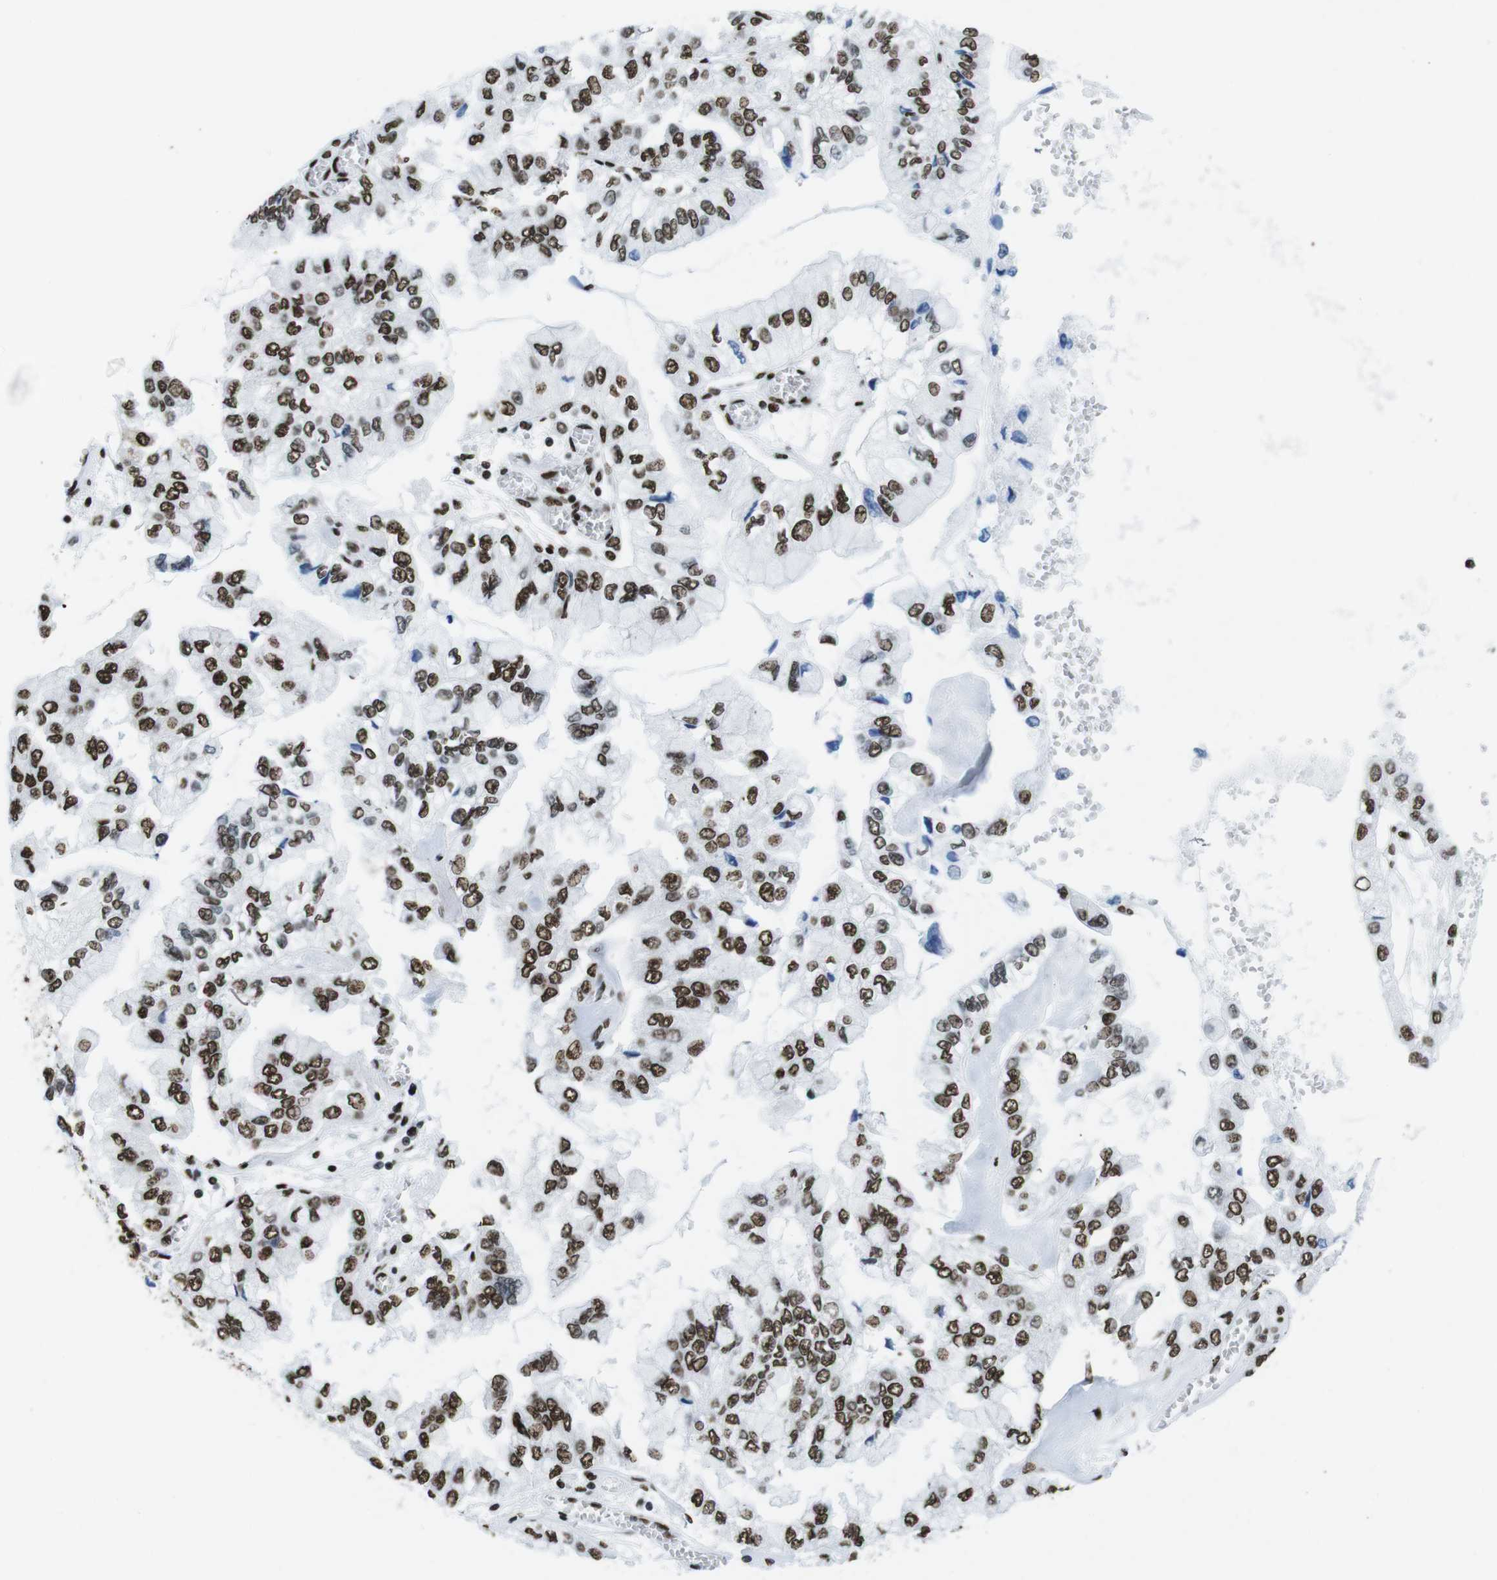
{"staining": {"intensity": "strong", "quantity": ">75%", "location": "nuclear"}, "tissue": "liver cancer", "cell_type": "Tumor cells", "image_type": "cancer", "snomed": [{"axis": "morphology", "description": "Cholangiocarcinoma"}, {"axis": "topography", "description": "Liver"}], "caption": "This is an image of immunohistochemistry (IHC) staining of liver cholangiocarcinoma, which shows strong staining in the nuclear of tumor cells.", "gene": "CITED2", "patient": {"sex": "female", "age": 79}}